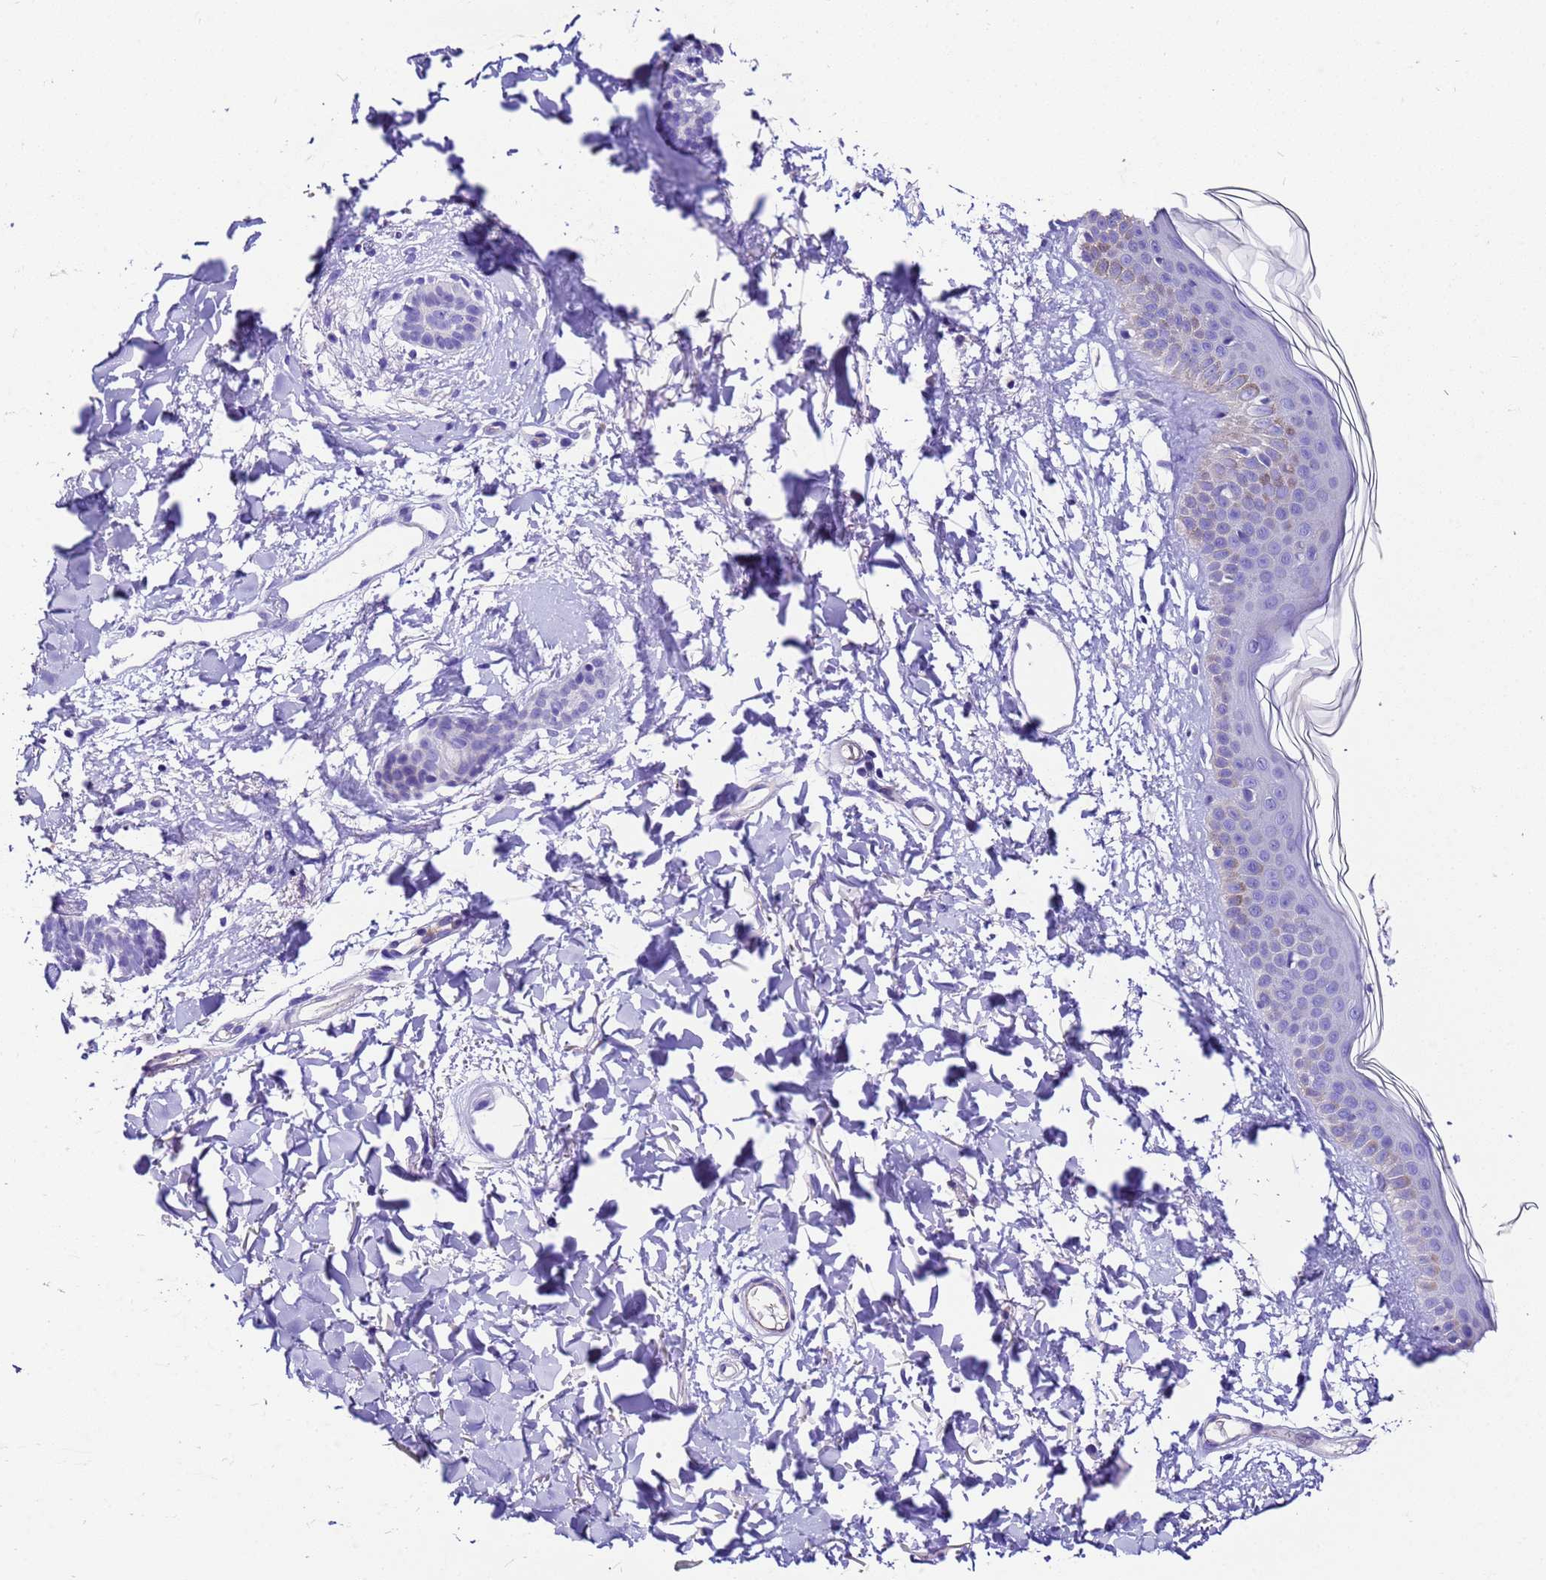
{"staining": {"intensity": "negative", "quantity": "none", "location": "none"}, "tissue": "skin", "cell_type": "Fibroblasts", "image_type": "normal", "snomed": [{"axis": "morphology", "description": "Normal tissue, NOS"}, {"axis": "topography", "description": "Skin"}], "caption": "DAB (3,3'-diaminobenzidine) immunohistochemical staining of benign human skin demonstrates no significant expression in fibroblasts. Brightfield microscopy of IHC stained with DAB (brown) and hematoxylin (blue), captured at high magnification.", "gene": "UGT2A1", "patient": {"sex": "female", "age": 58}}